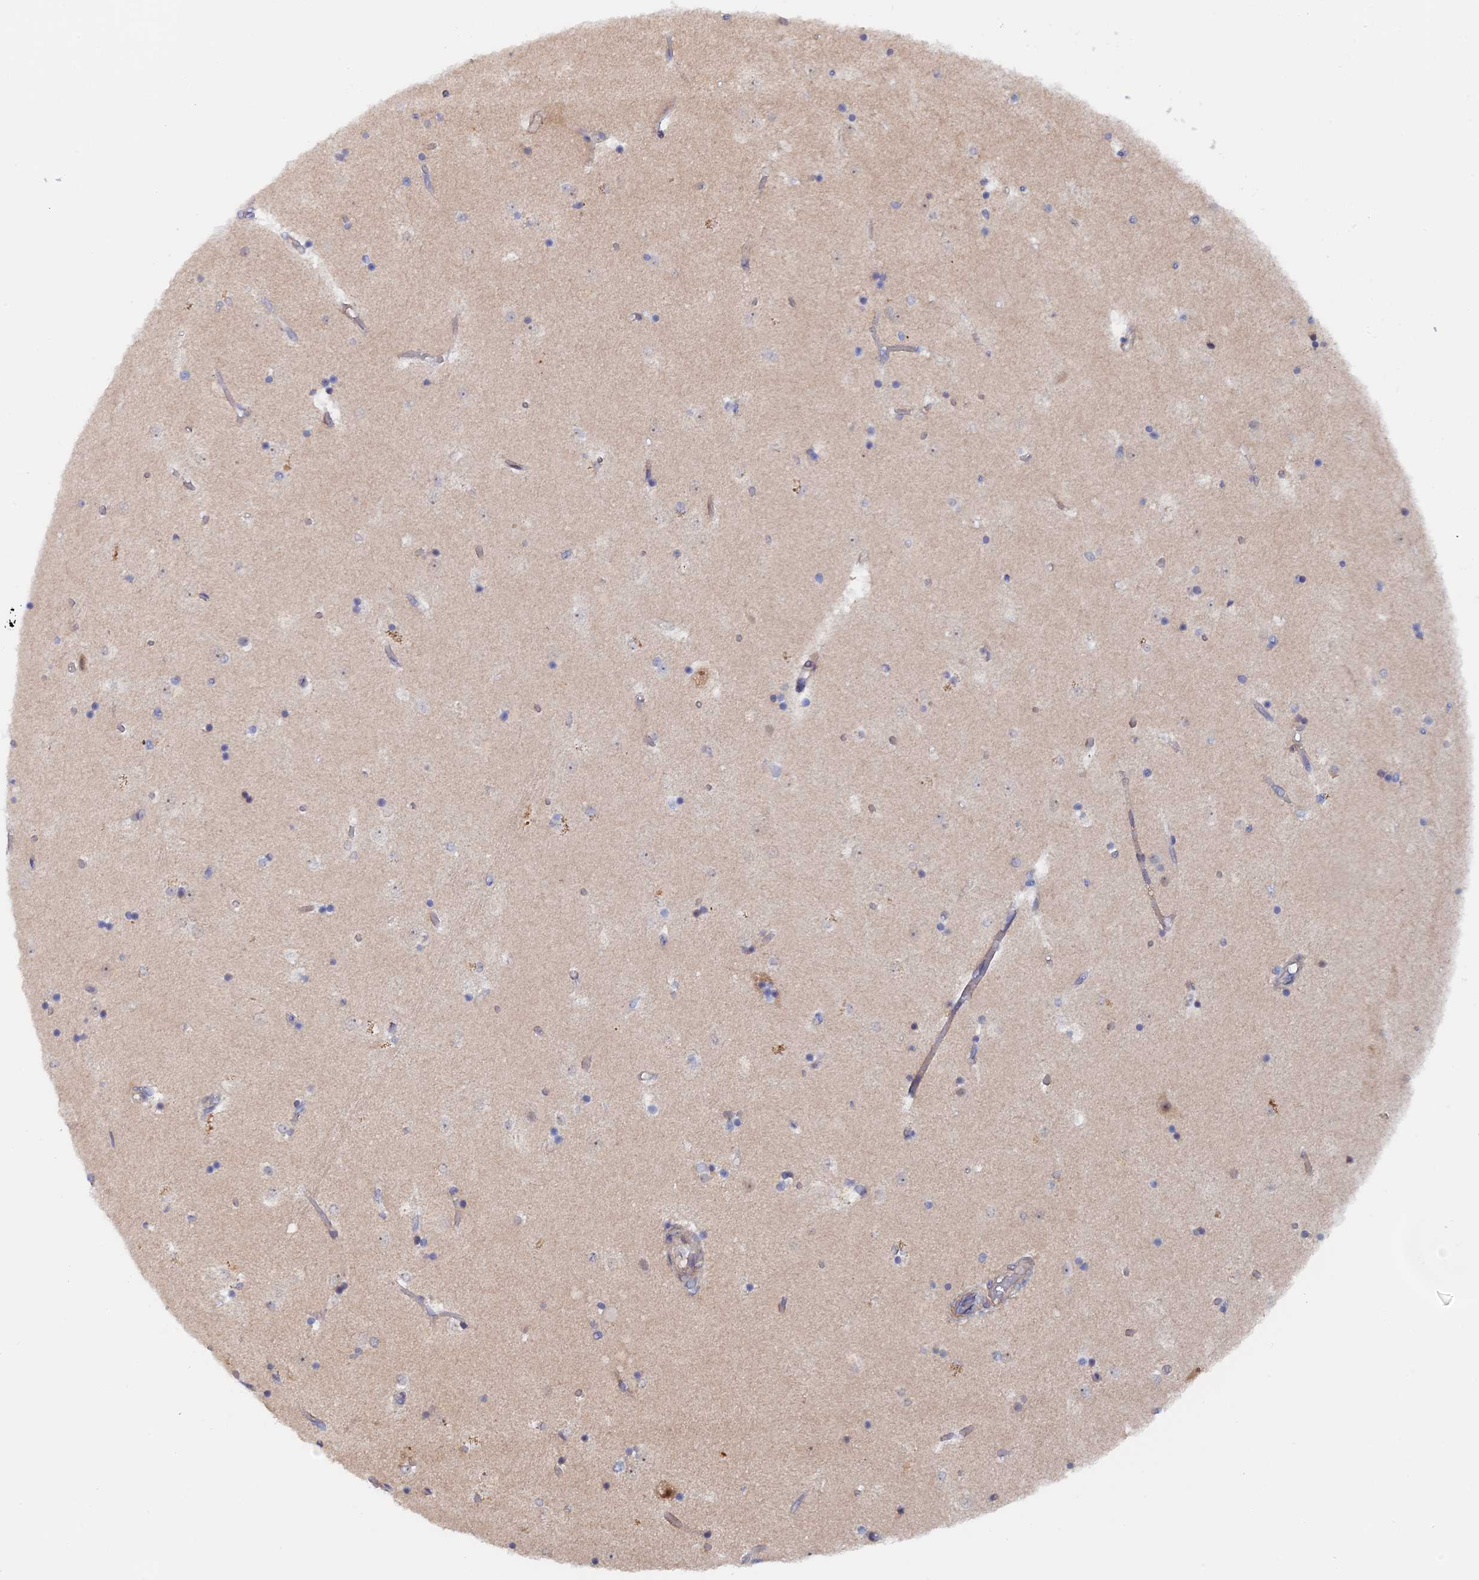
{"staining": {"intensity": "negative", "quantity": "none", "location": "none"}, "tissue": "caudate", "cell_type": "Glial cells", "image_type": "normal", "snomed": [{"axis": "morphology", "description": "Normal tissue, NOS"}, {"axis": "topography", "description": "Lateral ventricle wall"}], "caption": "This is a image of IHC staining of unremarkable caudate, which shows no expression in glial cells.", "gene": "ELOVL6", "patient": {"sex": "female", "age": 52}}